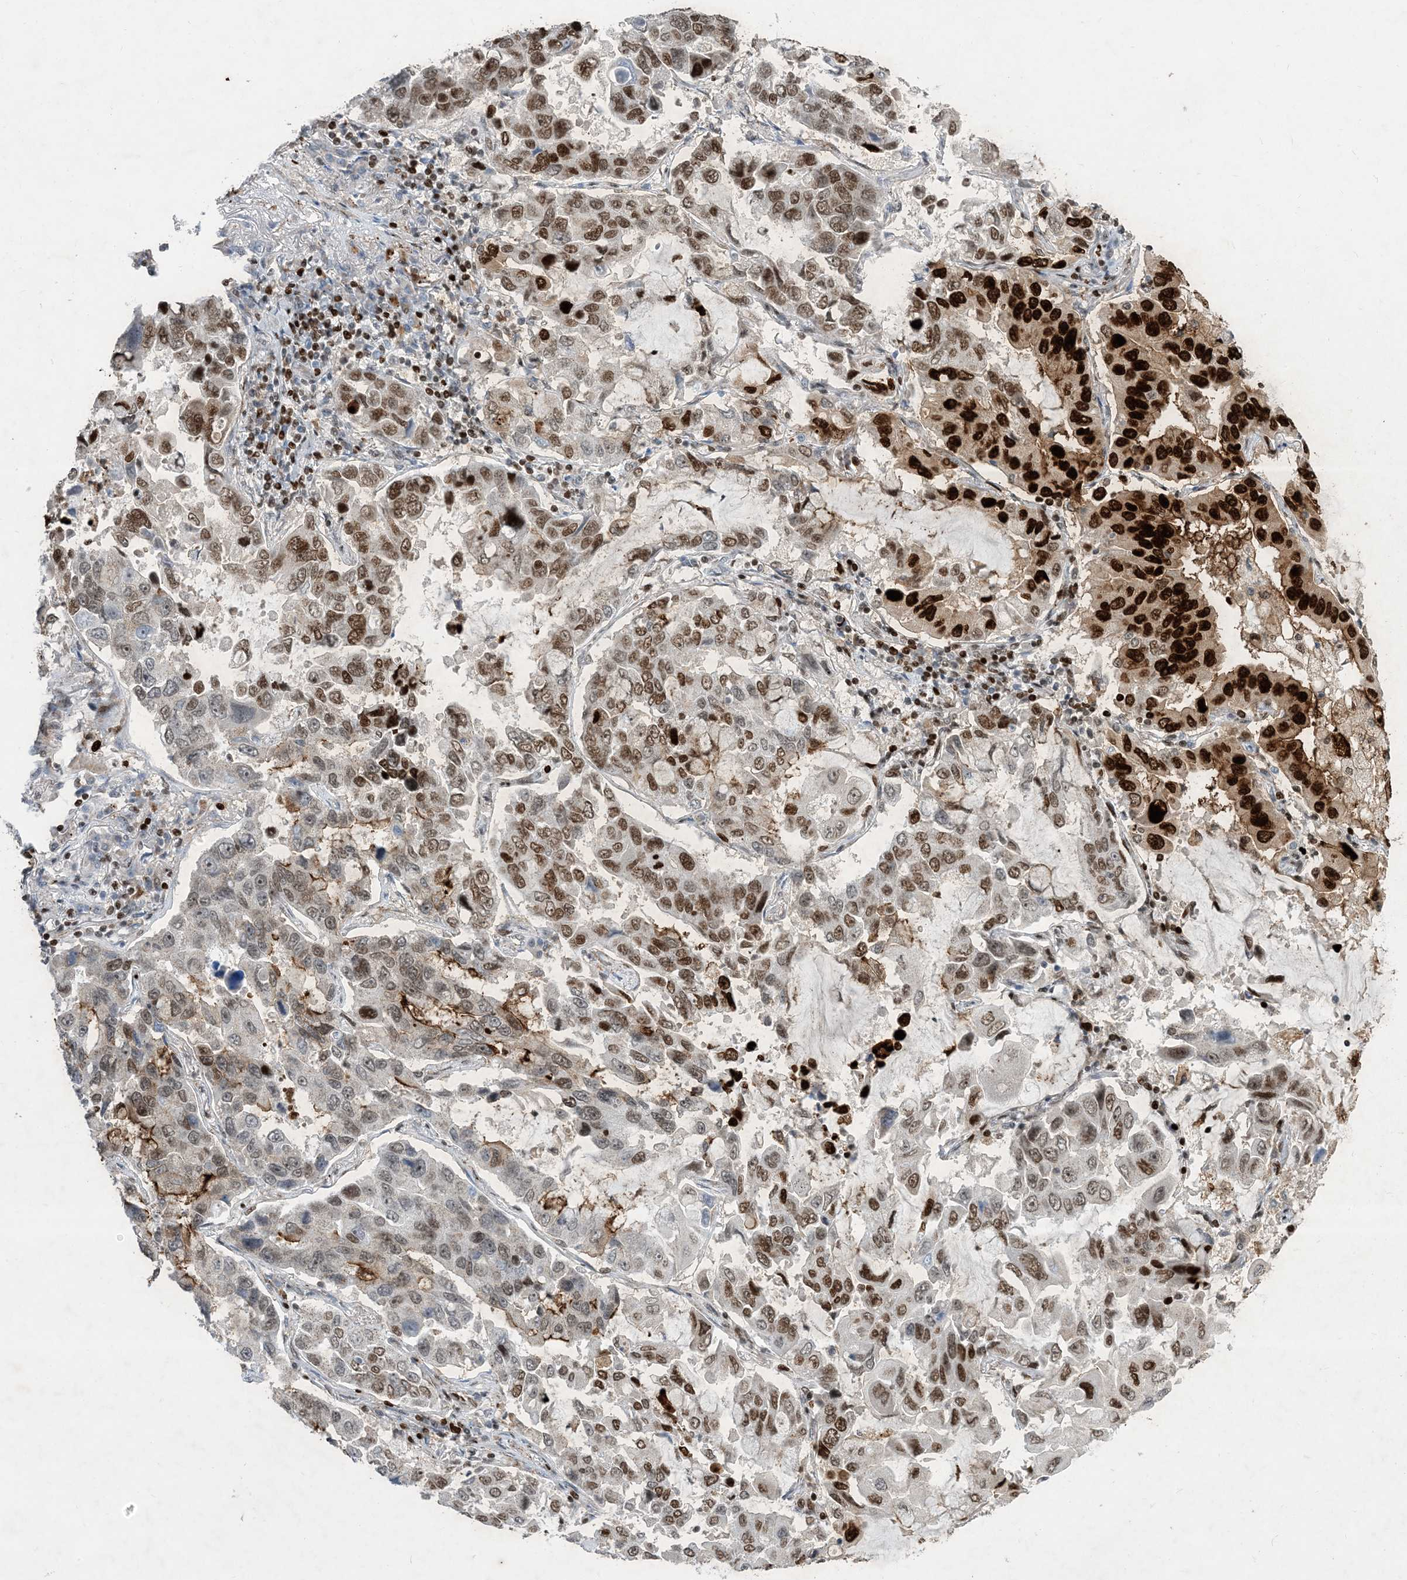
{"staining": {"intensity": "strong", "quantity": "25%-75%", "location": "nuclear"}, "tissue": "lung cancer", "cell_type": "Tumor cells", "image_type": "cancer", "snomed": [{"axis": "morphology", "description": "Adenocarcinoma, NOS"}, {"axis": "topography", "description": "Lung"}], "caption": "Strong nuclear expression for a protein is seen in about 25%-75% of tumor cells of adenocarcinoma (lung) using immunohistochemistry.", "gene": "SLC25A53", "patient": {"sex": "male", "age": 64}}